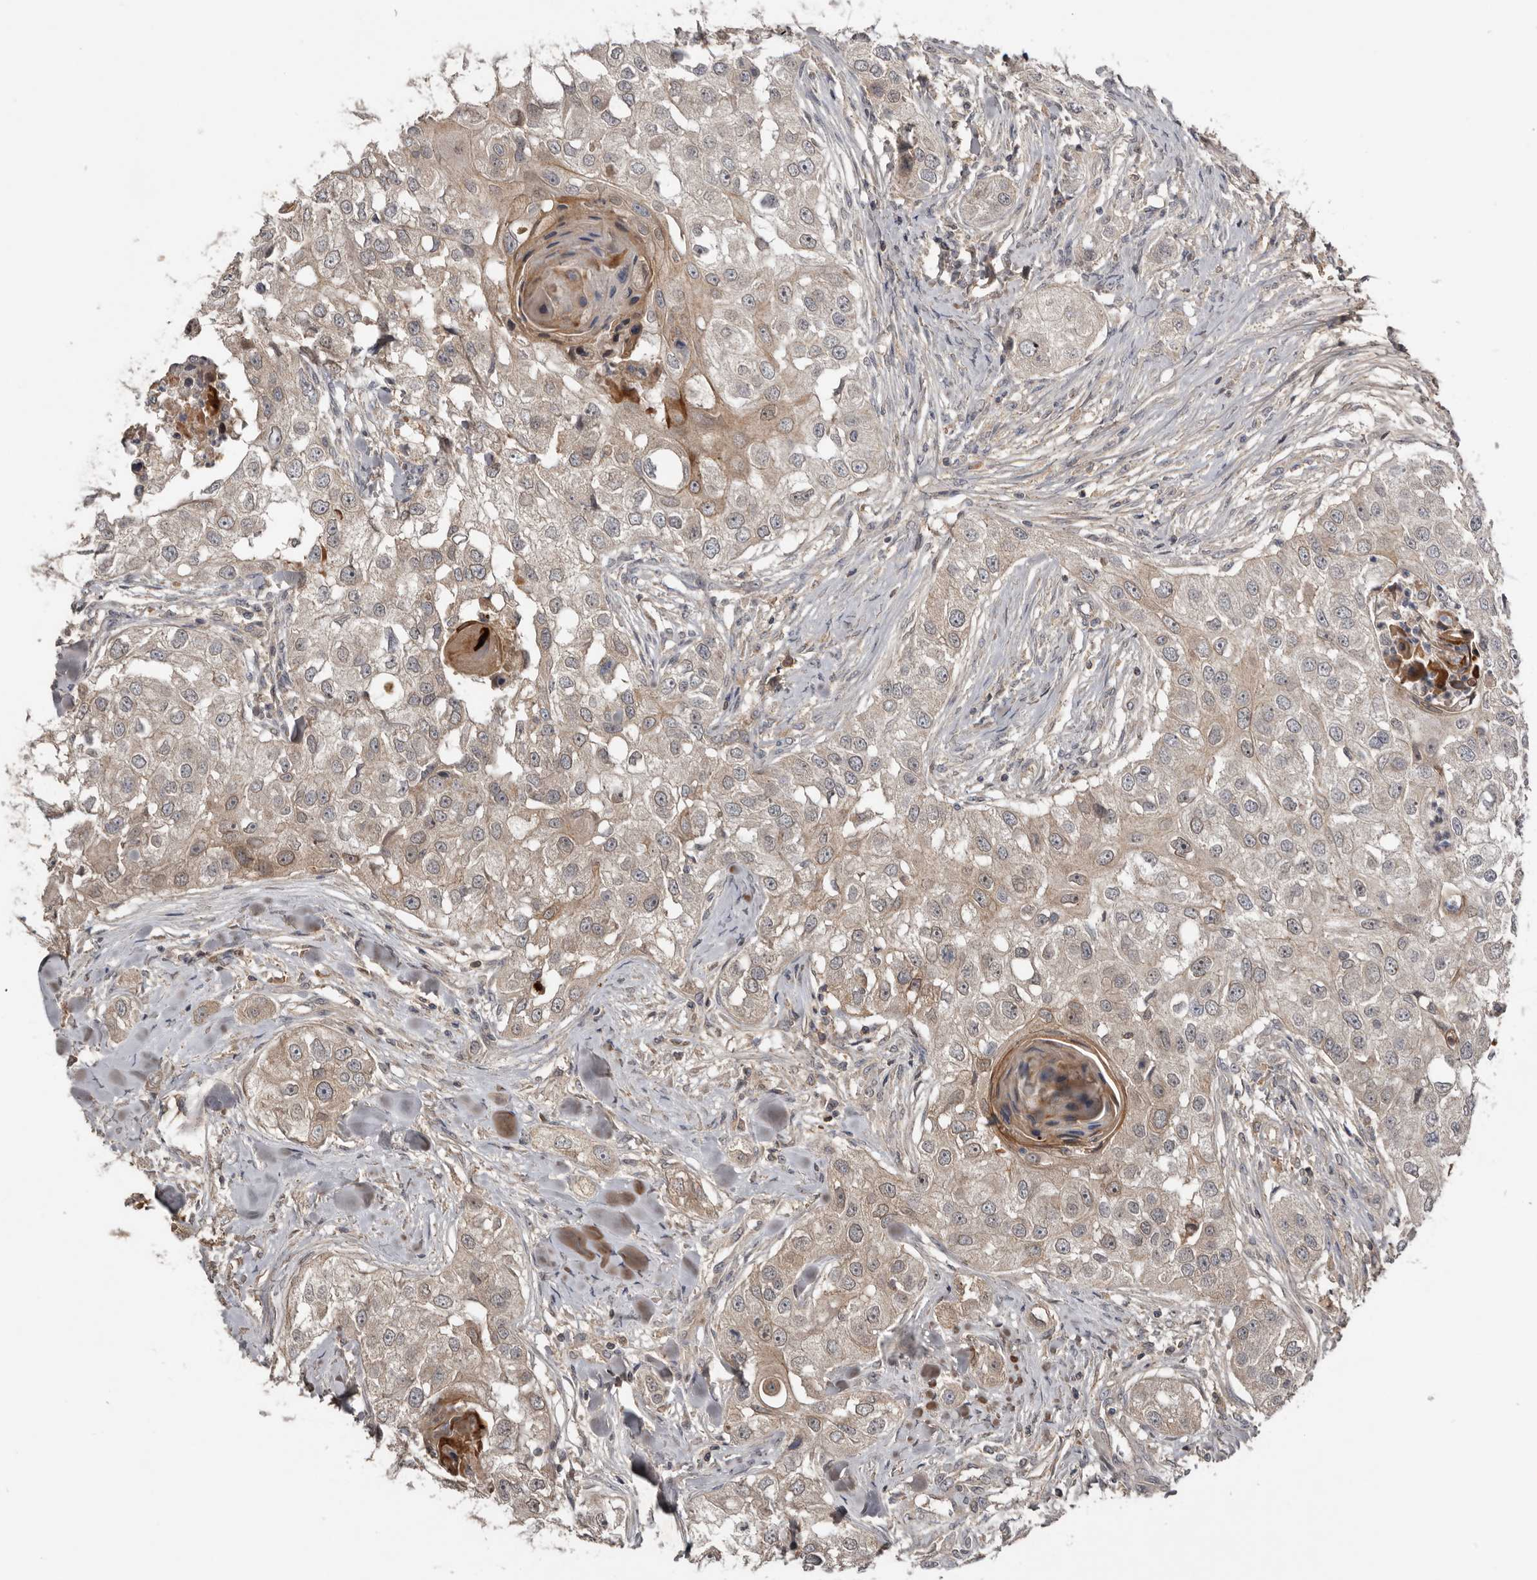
{"staining": {"intensity": "weak", "quantity": "25%-75%", "location": "cytoplasmic/membranous"}, "tissue": "head and neck cancer", "cell_type": "Tumor cells", "image_type": "cancer", "snomed": [{"axis": "morphology", "description": "Normal tissue, NOS"}, {"axis": "morphology", "description": "Squamous cell carcinoma, NOS"}, {"axis": "topography", "description": "Skeletal muscle"}, {"axis": "topography", "description": "Head-Neck"}], "caption": "A brown stain shows weak cytoplasmic/membranous positivity of a protein in squamous cell carcinoma (head and neck) tumor cells.", "gene": "NMUR1", "patient": {"sex": "male", "age": 51}}